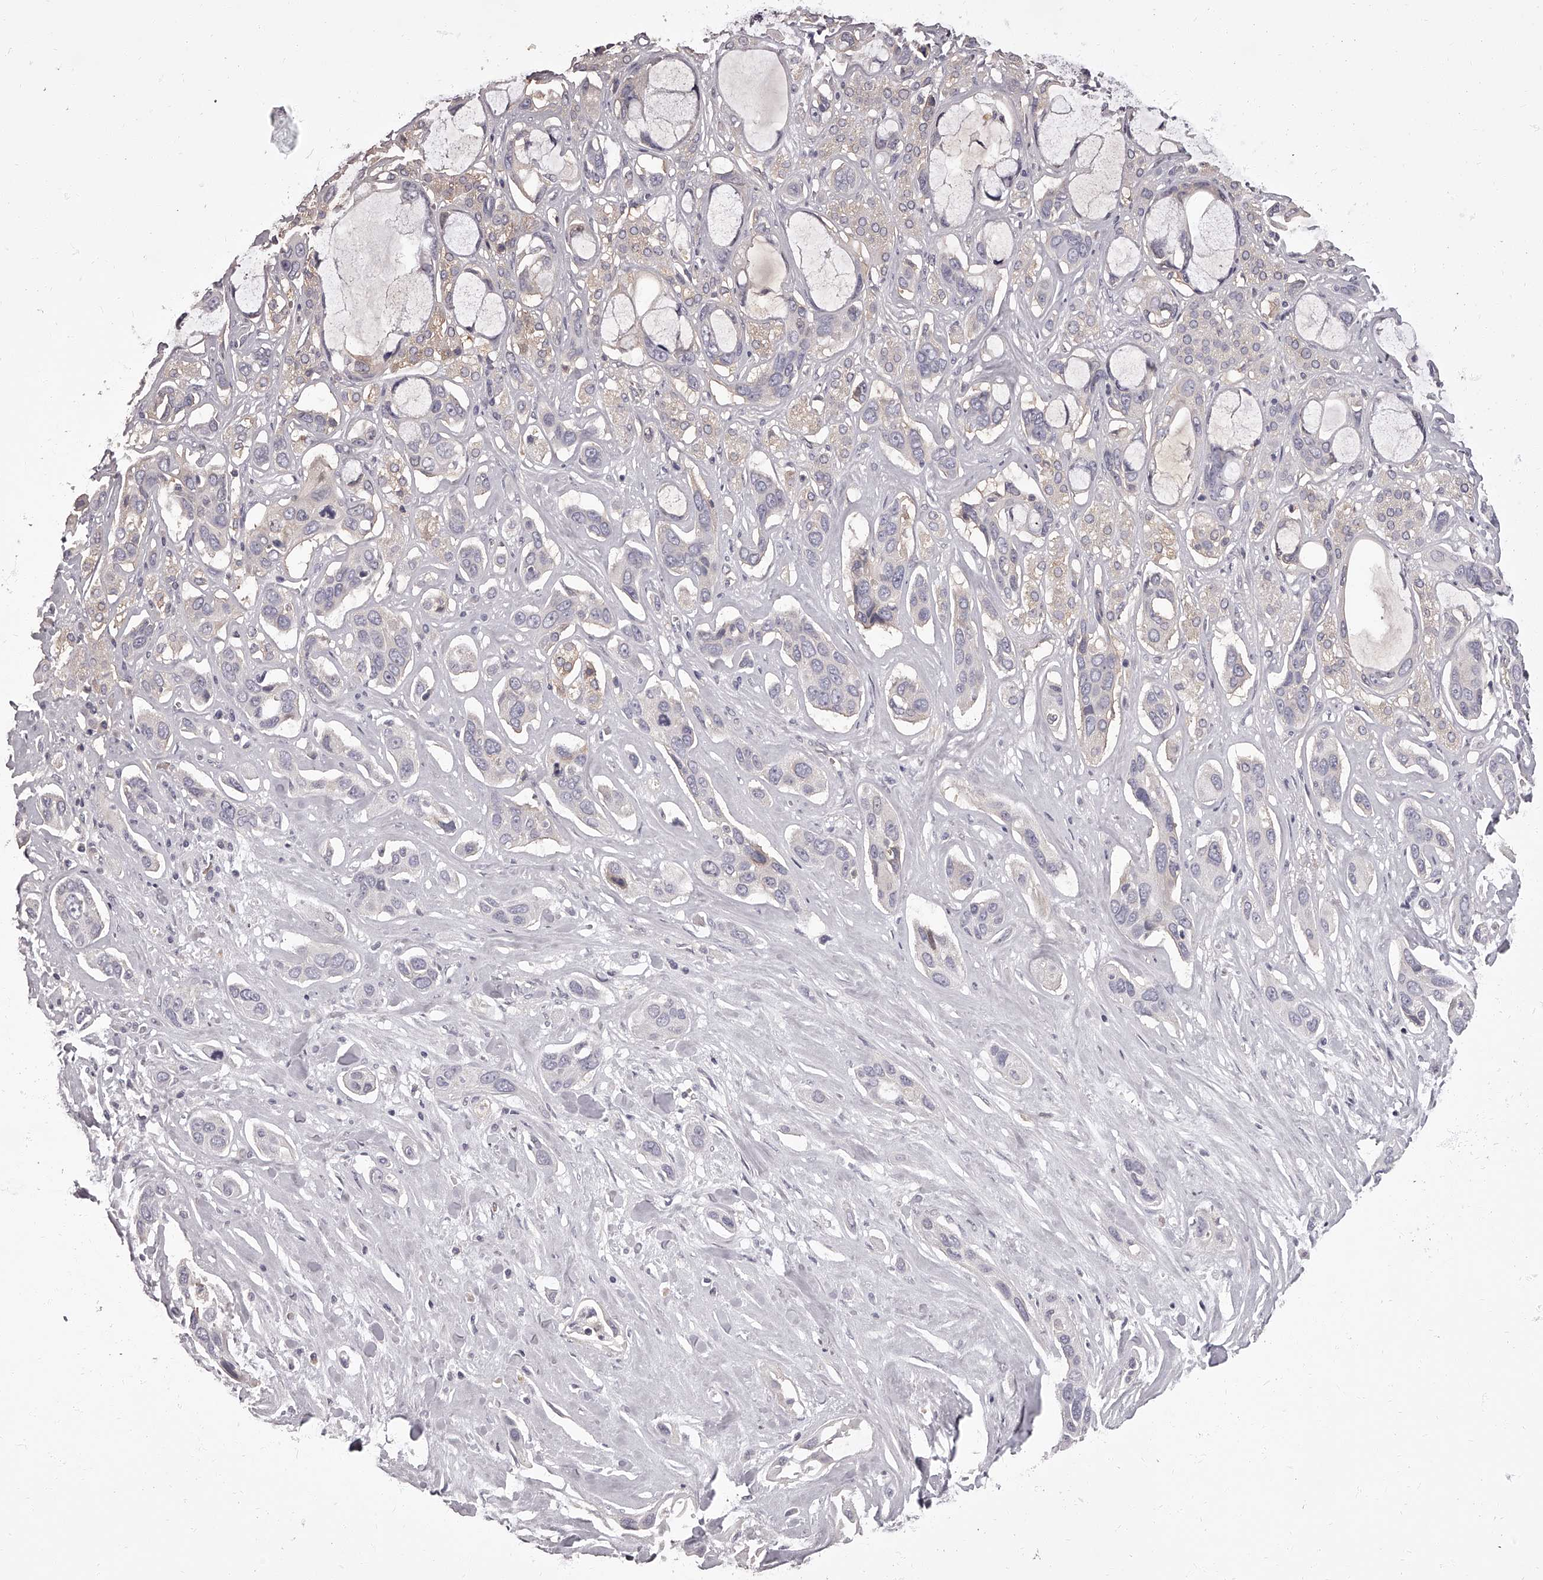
{"staining": {"intensity": "negative", "quantity": "none", "location": "none"}, "tissue": "pancreatic cancer", "cell_type": "Tumor cells", "image_type": "cancer", "snomed": [{"axis": "morphology", "description": "Adenocarcinoma, NOS"}, {"axis": "topography", "description": "Pancreas"}], "caption": "High power microscopy histopathology image of an immunohistochemistry (IHC) micrograph of pancreatic cancer, revealing no significant positivity in tumor cells.", "gene": "APEH", "patient": {"sex": "female", "age": 60}}